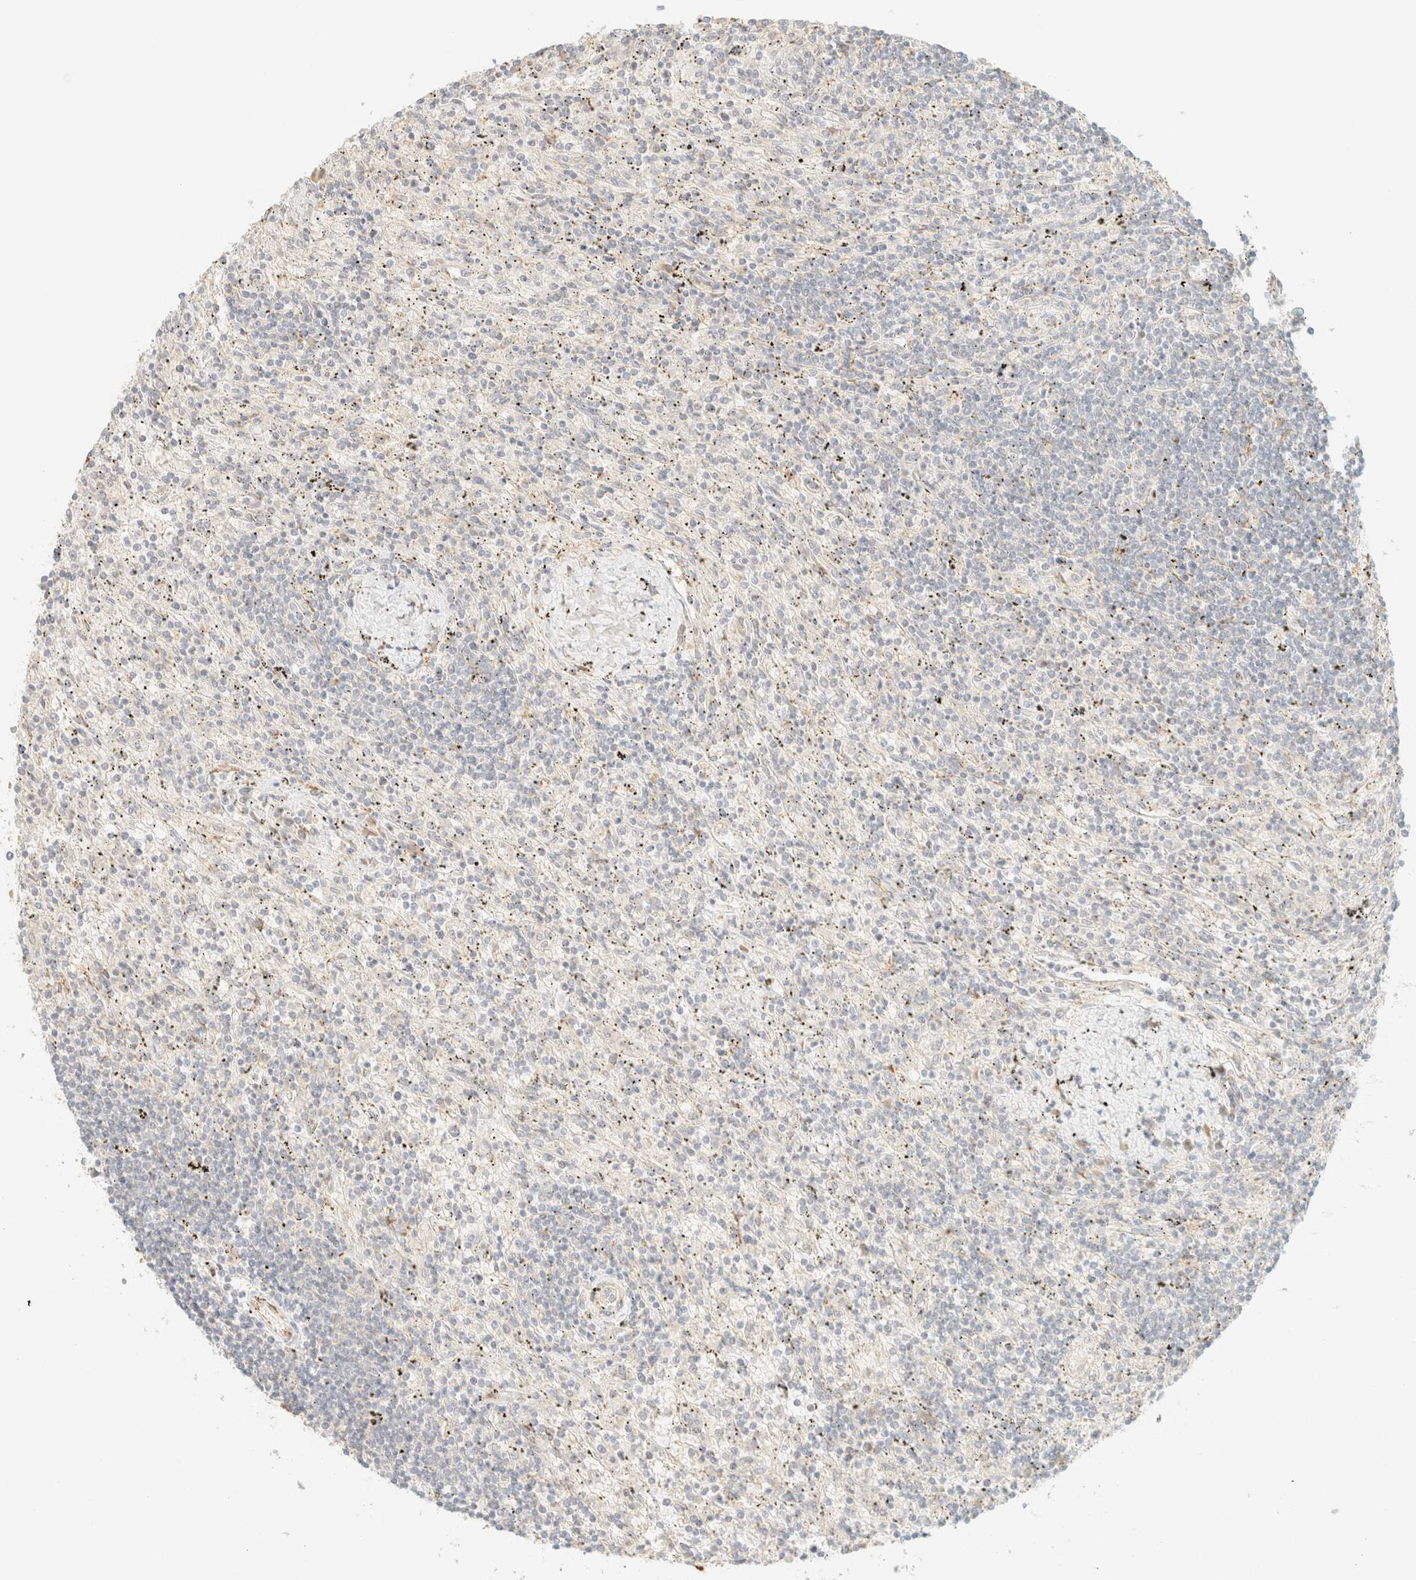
{"staining": {"intensity": "negative", "quantity": "none", "location": "none"}, "tissue": "lymphoma", "cell_type": "Tumor cells", "image_type": "cancer", "snomed": [{"axis": "morphology", "description": "Malignant lymphoma, non-Hodgkin's type, Low grade"}, {"axis": "topography", "description": "Spleen"}], "caption": "An IHC photomicrograph of low-grade malignant lymphoma, non-Hodgkin's type is shown. There is no staining in tumor cells of low-grade malignant lymphoma, non-Hodgkin's type. (DAB (3,3'-diaminobenzidine) immunohistochemistry, high magnification).", "gene": "SPARCL1", "patient": {"sex": "male", "age": 76}}